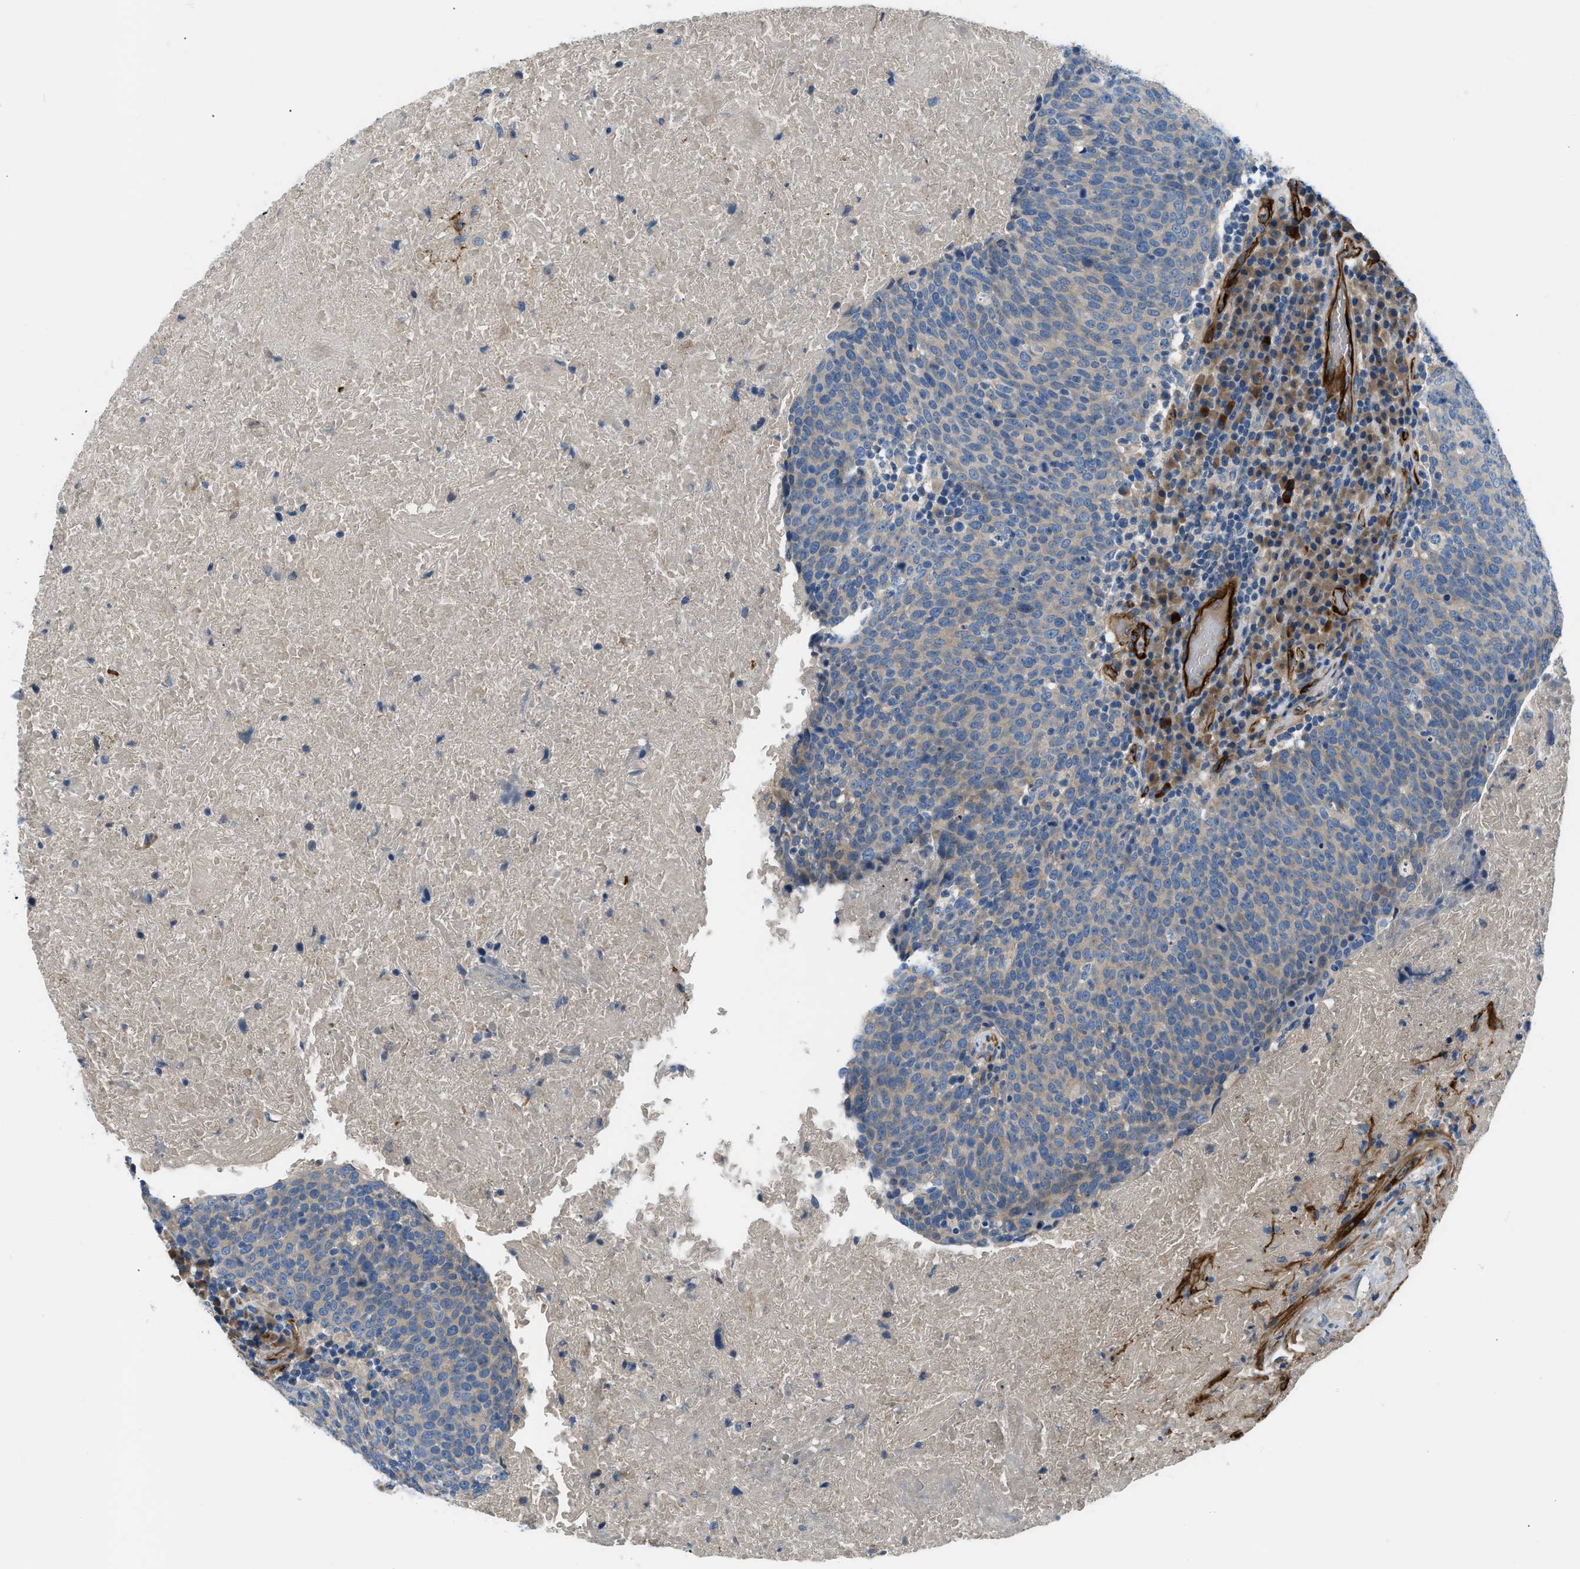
{"staining": {"intensity": "moderate", "quantity": "<25%", "location": "cytoplasmic/membranous"}, "tissue": "head and neck cancer", "cell_type": "Tumor cells", "image_type": "cancer", "snomed": [{"axis": "morphology", "description": "Squamous cell carcinoma, NOS"}, {"axis": "morphology", "description": "Squamous cell carcinoma, metastatic, NOS"}, {"axis": "topography", "description": "Lymph node"}, {"axis": "topography", "description": "Head-Neck"}], "caption": "Head and neck cancer was stained to show a protein in brown. There is low levels of moderate cytoplasmic/membranous expression in approximately <25% of tumor cells.", "gene": "COL15A1", "patient": {"sex": "male", "age": 62}}